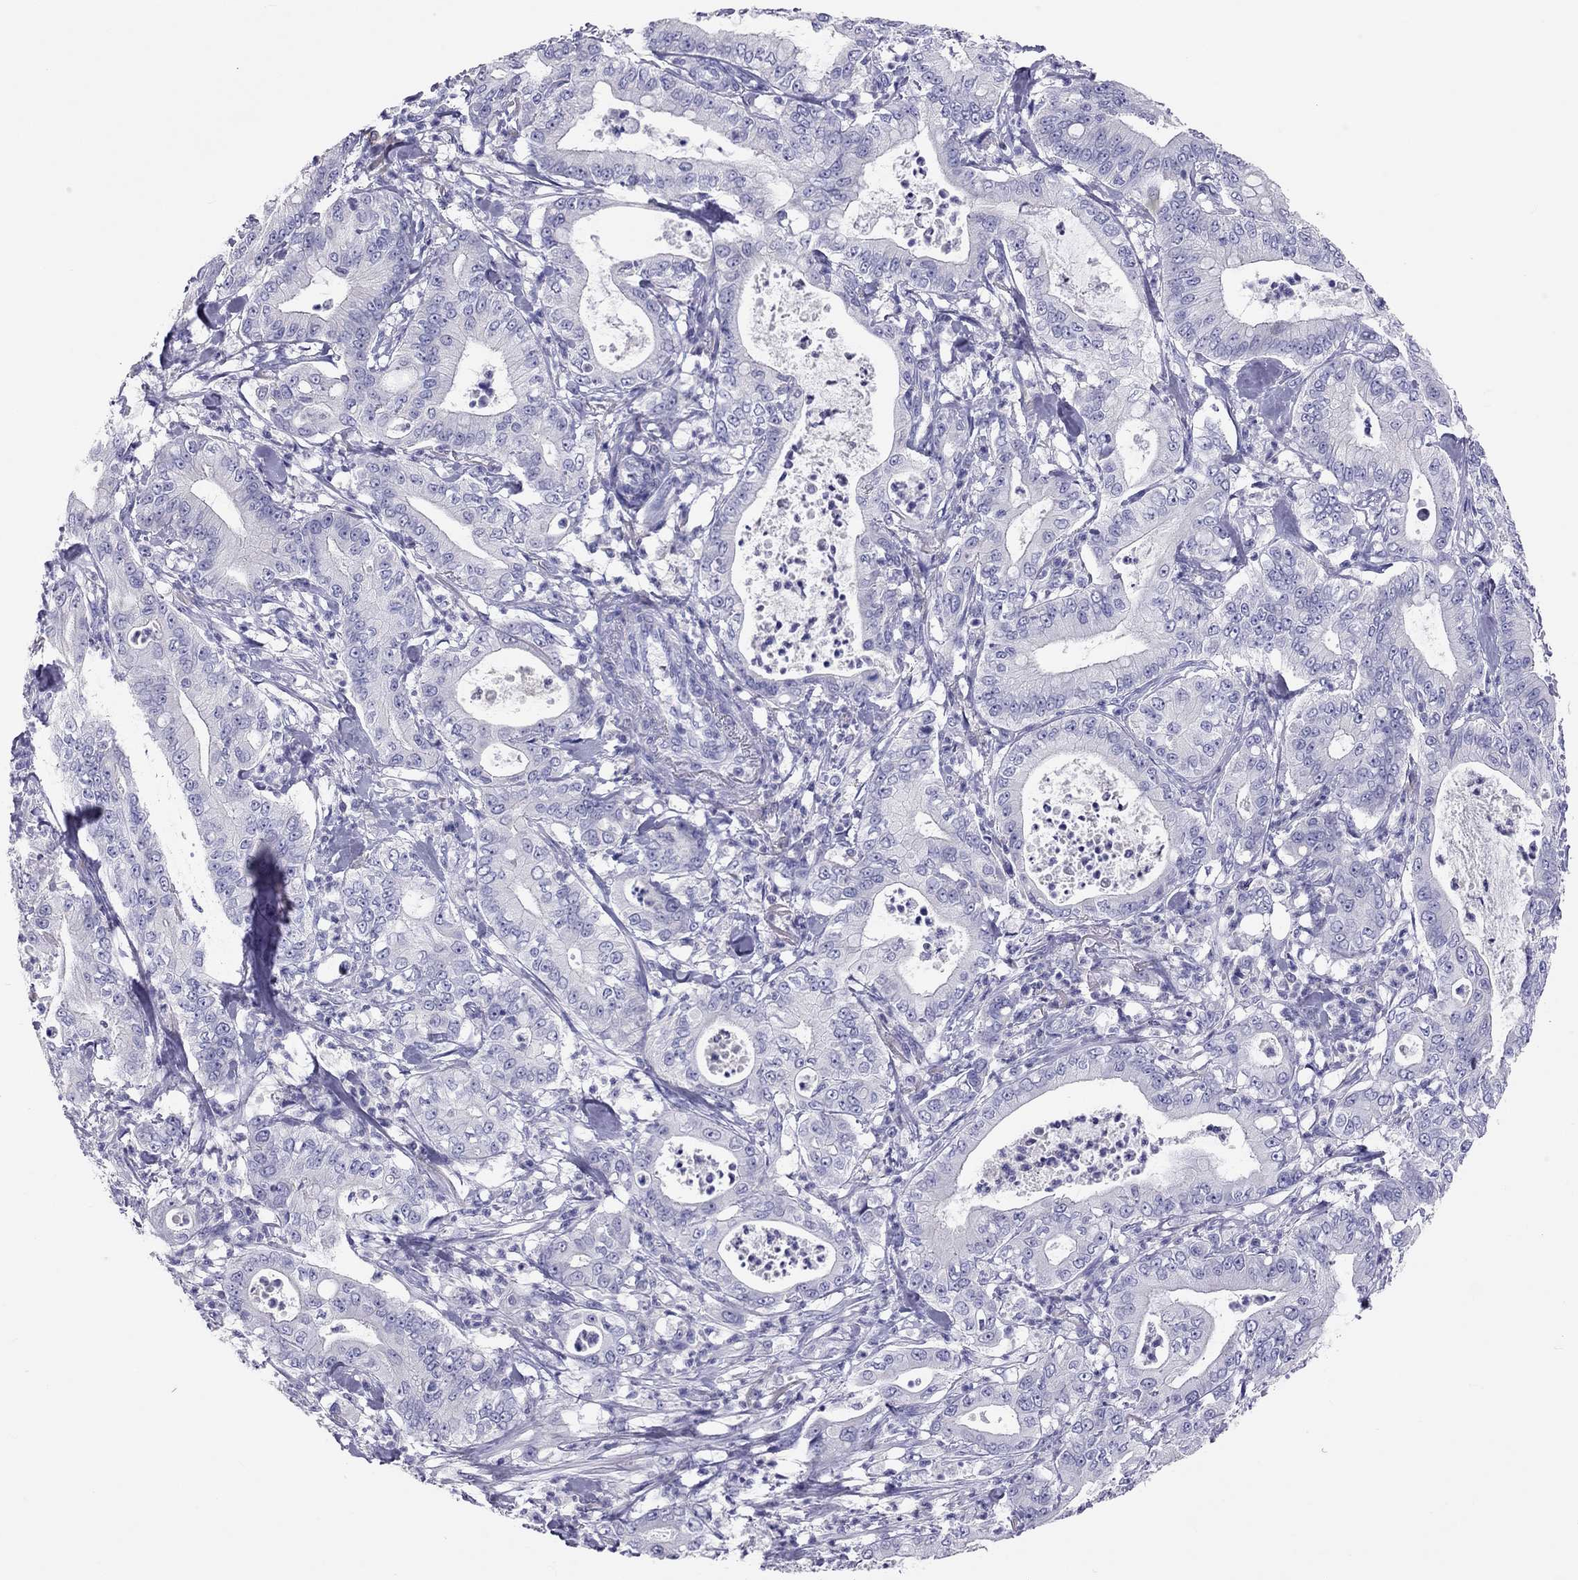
{"staining": {"intensity": "negative", "quantity": "none", "location": "none"}, "tissue": "pancreatic cancer", "cell_type": "Tumor cells", "image_type": "cancer", "snomed": [{"axis": "morphology", "description": "Adenocarcinoma, NOS"}, {"axis": "topography", "description": "Pancreas"}], "caption": "The histopathology image shows no significant expression in tumor cells of adenocarcinoma (pancreatic).", "gene": "CALHM1", "patient": {"sex": "male", "age": 71}}